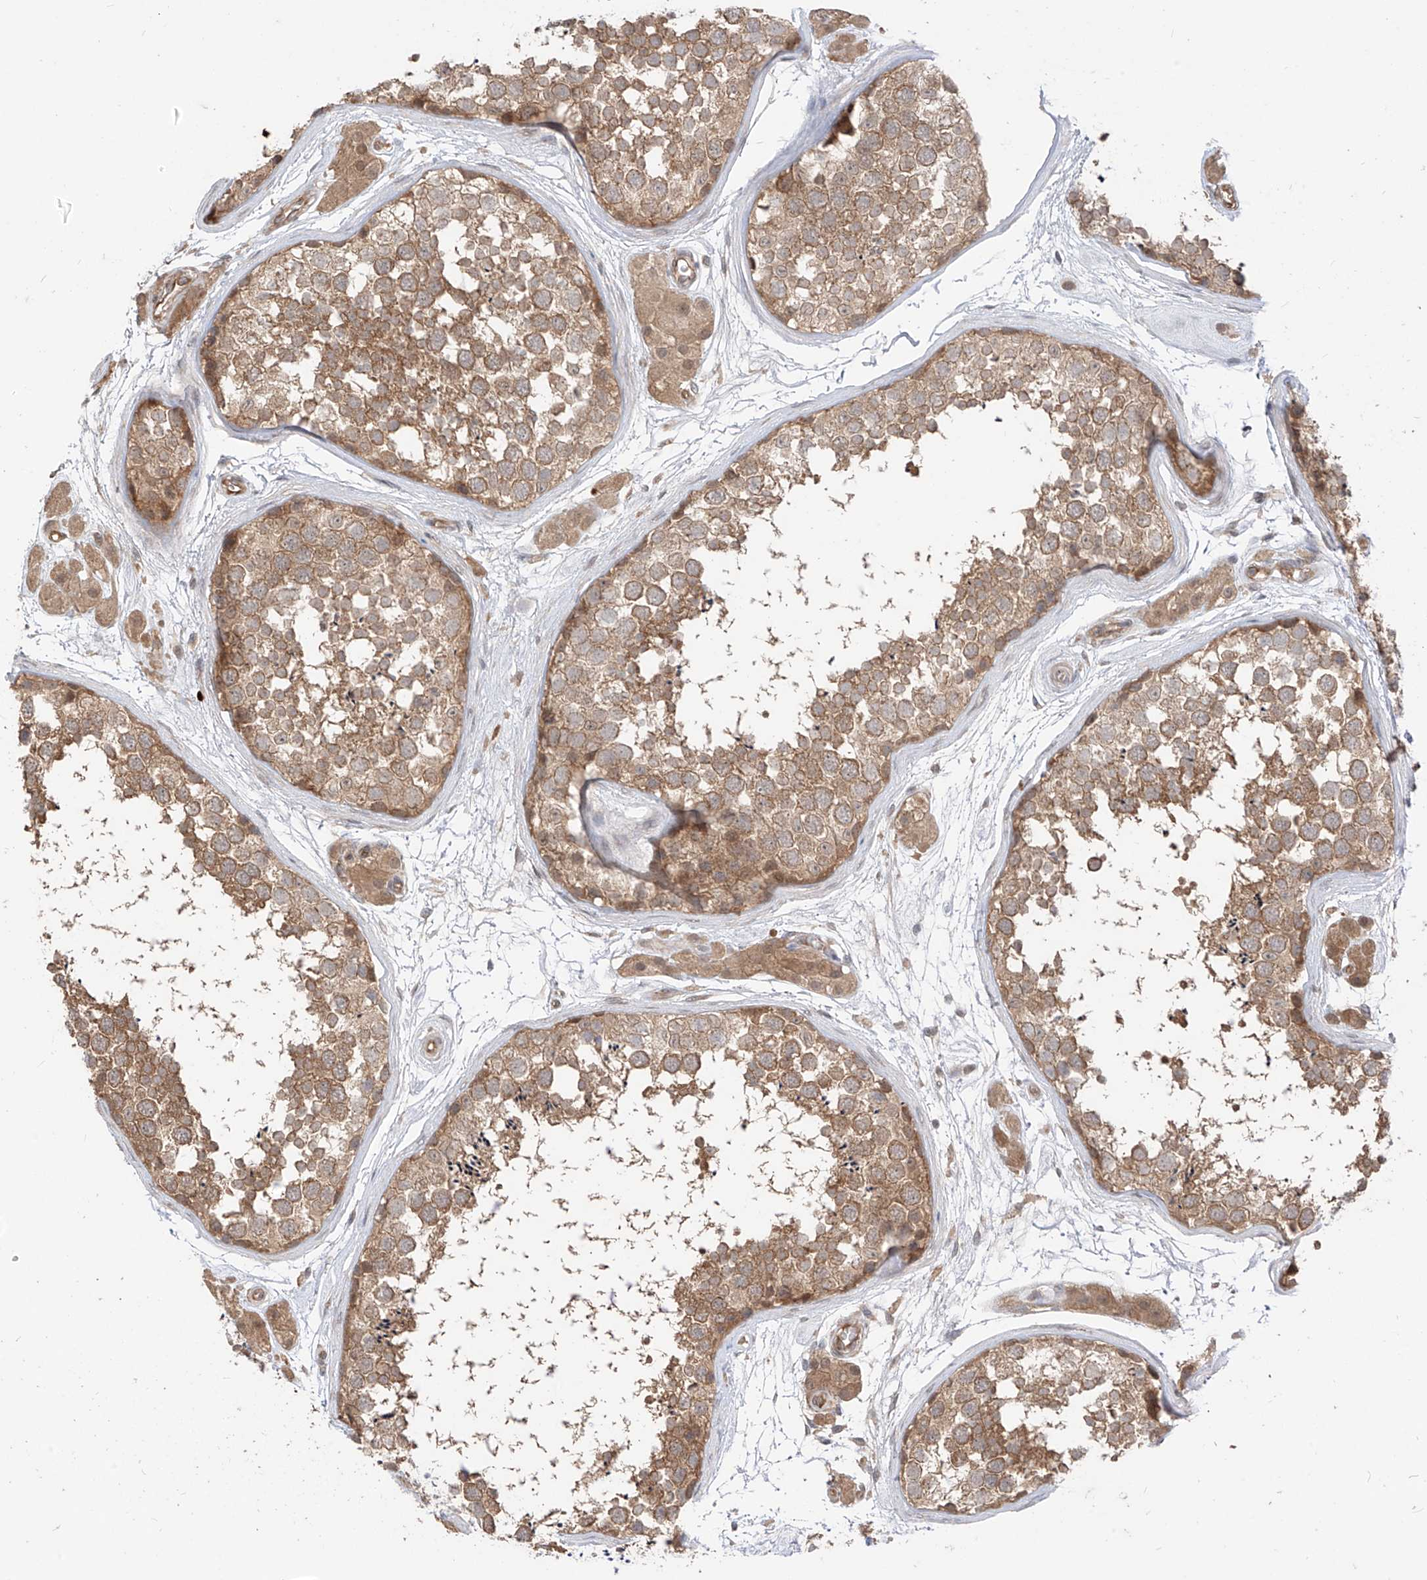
{"staining": {"intensity": "moderate", "quantity": ">75%", "location": "cytoplasmic/membranous"}, "tissue": "testis", "cell_type": "Cells in seminiferous ducts", "image_type": "normal", "snomed": [{"axis": "morphology", "description": "Normal tissue, NOS"}, {"axis": "topography", "description": "Testis"}], "caption": "The micrograph exhibits staining of unremarkable testis, revealing moderate cytoplasmic/membranous protein staining (brown color) within cells in seminiferous ducts. Using DAB (3,3'-diaminobenzidine) (brown) and hematoxylin (blue) stains, captured at high magnification using brightfield microscopy.", "gene": "MTUS2", "patient": {"sex": "male", "age": 56}}